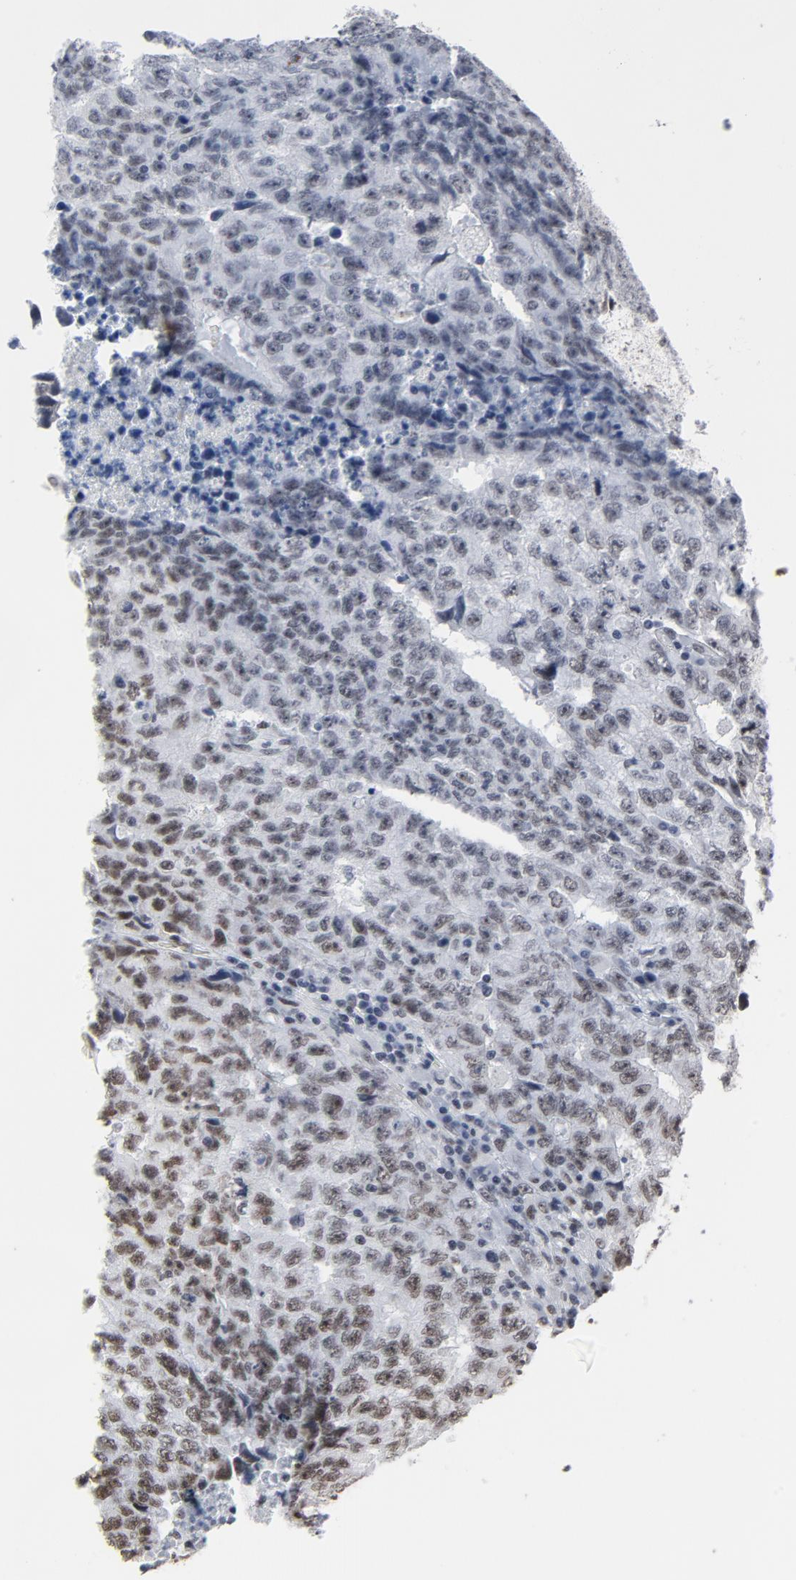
{"staining": {"intensity": "moderate", "quantity": "25%-75%", "location": "nuclear"}, "tissue": "testis cancer", "cell_type": "Tumor cells", "image_type": "cancer", "snomed": [{"axis": "morphology", "description": "Necrosis, NOS"}, {"axis": "morphology", "description": "Carcinoma, Embryonal, NOS"}, {"axis": "topography", "description": "Testis"}], "caption": "A brown stain labels moderate nuclear positivity of a protein in embryonal carcinoma (testis) tumor cells. The staining was performed using DAB (3,3'-diaminobenzidine) to visualize the protein expression in brown, while the nuclei were stained in blue with hematoxylin (Magnification: 20x).", "gene": "MRE11", "patient": {"sex": "male", "age": 19}}